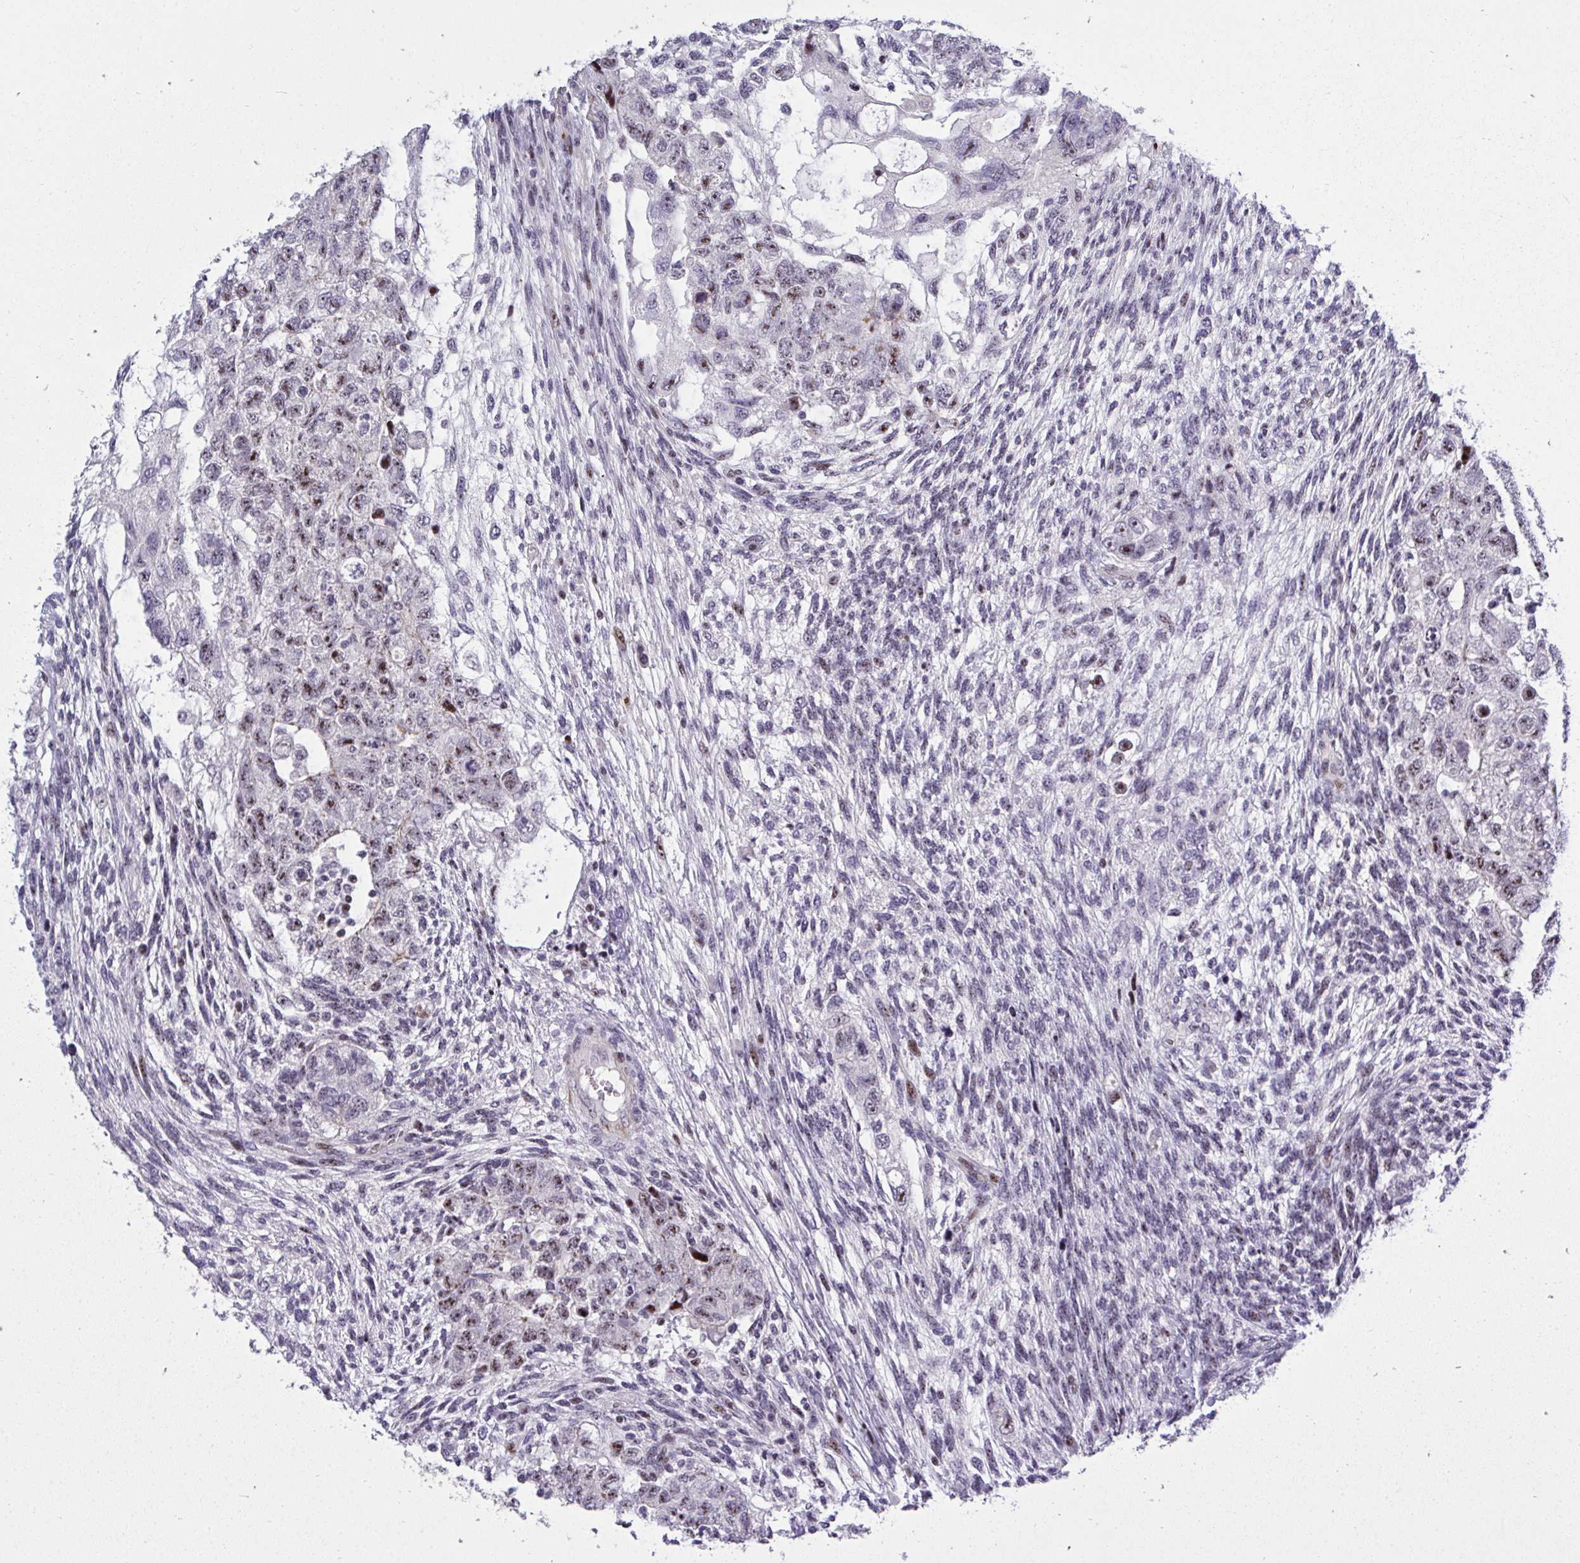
{"staining": {"intensity": "moderate", "quantity": ">75%", "location": "nuclear"}, "tissue": "testis cancer", "cell_type": "Tumor cells", "image_type": "cancer", "snomed": [{"axis": "morphology", "description": "Normal tissue, NOS"}, {"axis": "morphology", "description": "Carcinoma, Embryonal, NOS"}, {"axis": "topography", "description": "Testis"}], "caption": "Testis cancer tissue shows moderate nuclear expression in about >75% of tumor cells", "gene": "PLPPR3", "patient": {"sex": "male", "age": 36}}